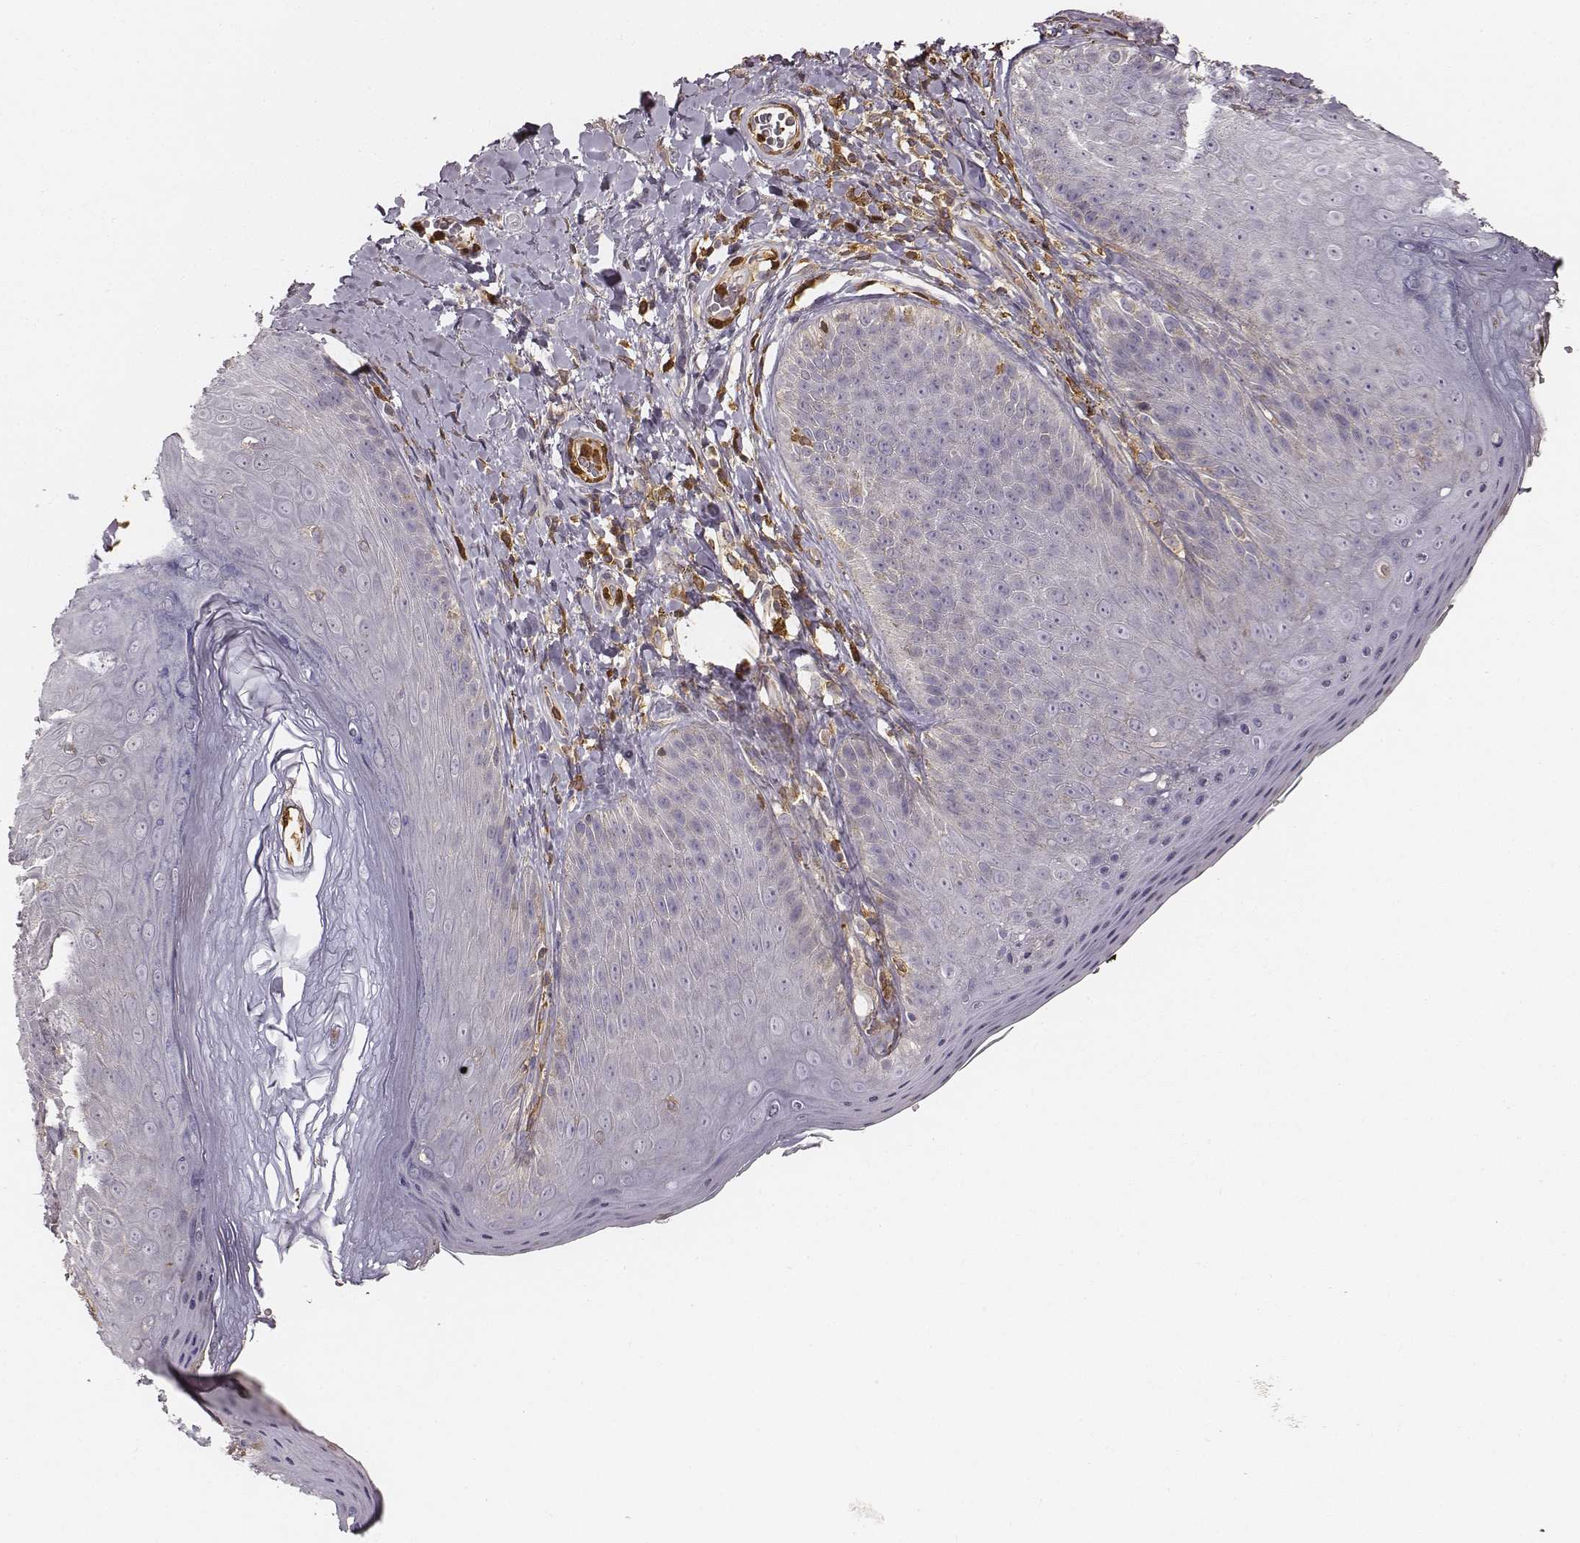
{"staining": {"intensity": "negative", "quantity": "none", "location": "none"}, "tissue": "skin", "cell_type": "Epidermal cells", "image_type": "normal", "snomed": [{"axis": "morphology", "description": "Normal tissue, NOS"}, {"axis": "topography", "description": "Anal"}], "caption": "Epidermal cells show no significant protein positivity in unremarkable skin. (Stains: DAB IHC with hematoxylin counter stain, Microscopy: brightfield microscopy at high magnification).", "gene": "ZYX", "patient": {"sex": "male", "age": 53}}